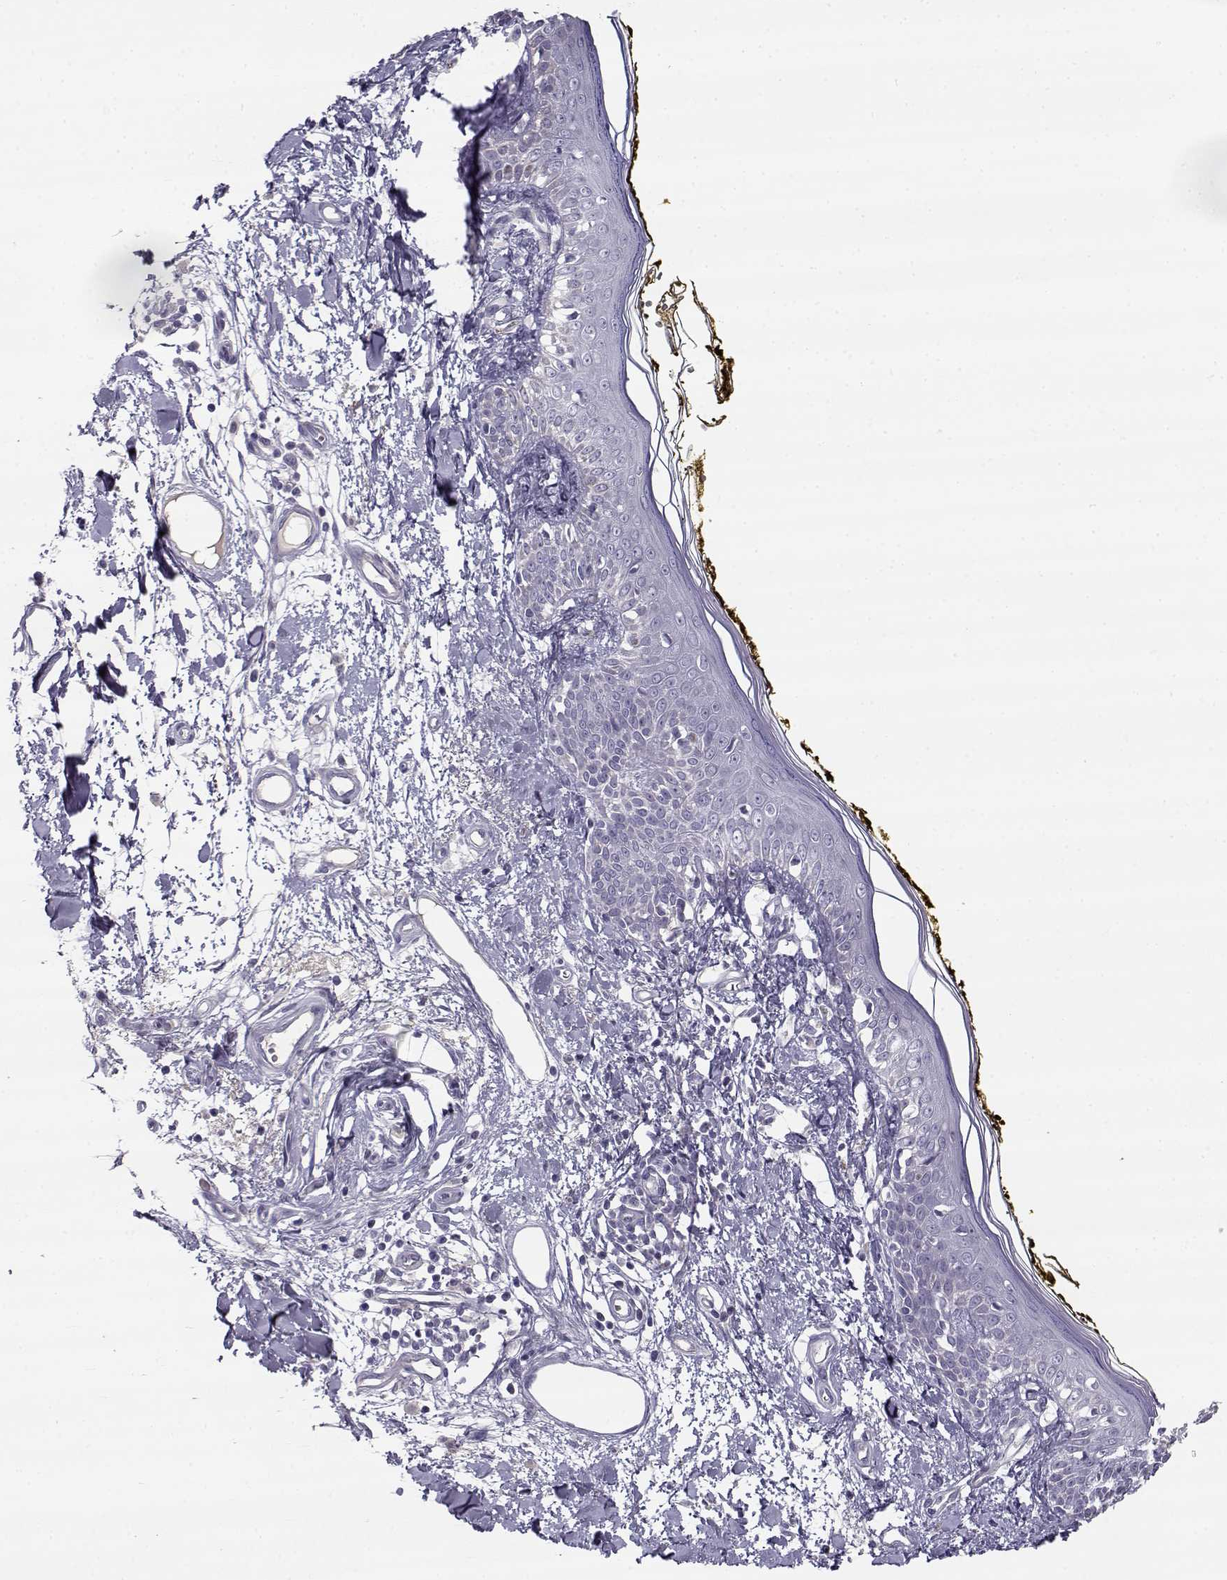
{"staining": {"intensity": "negative", "quantity": "none", "location": "none"}, "tissue": "skin", "cell_type": "Fibroblasts", "image_type": "normal", "snomed": [{"axis": "morphology", "description": "Normal tissue, NOS"}, {"axis": "topography", "description": "Skin"}], "caption": "The histopathology image displays no staining of fibroblasts in unremarkable skin.", "gene": "CREB3L3", "patient": {"sex": "male", "age": 76}}